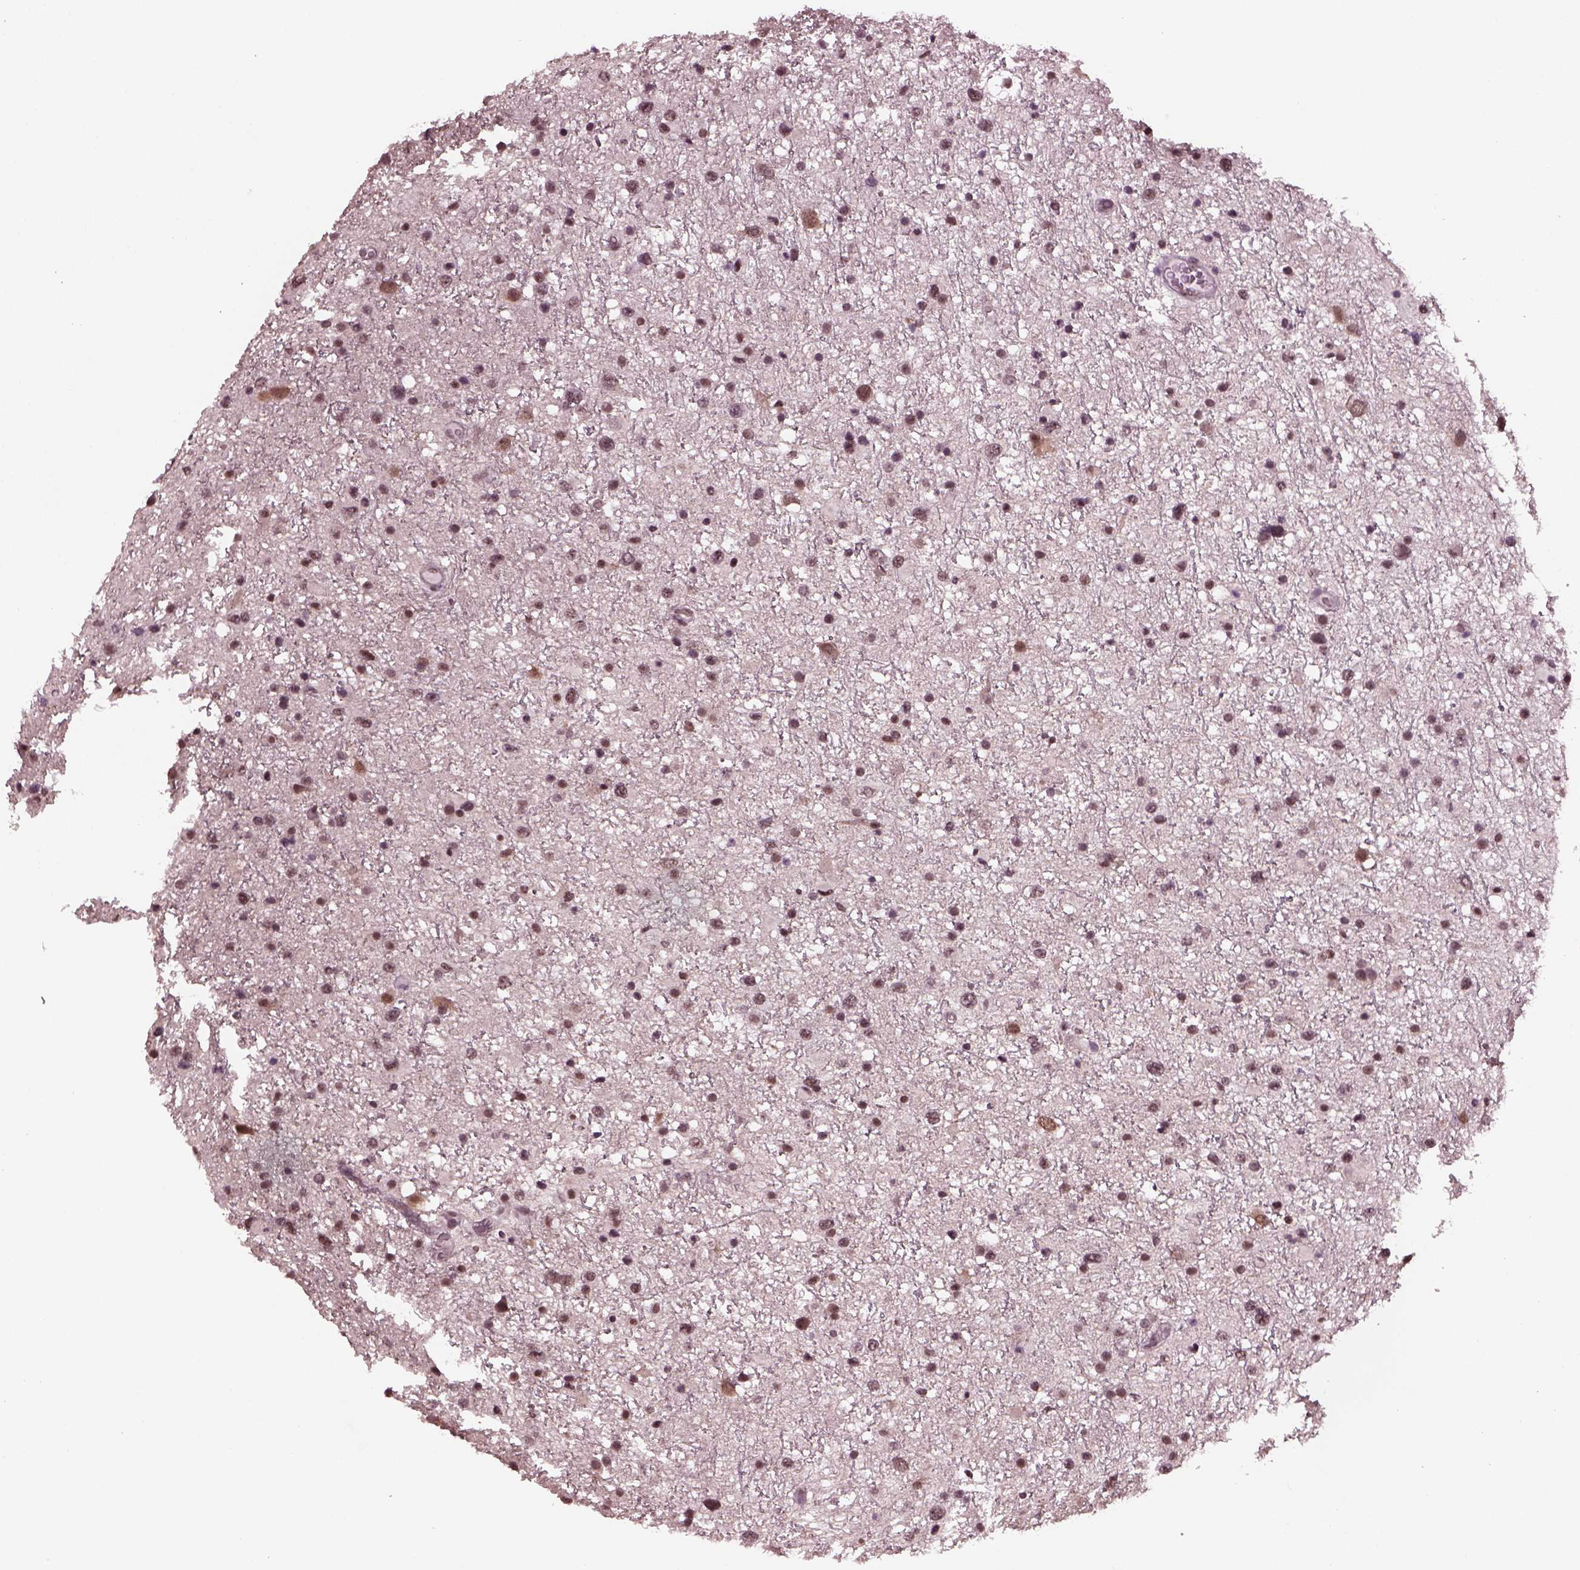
{"staining": {"intensity": "weak", "quantity": ">75%", "location": "nuclear"}, "tissue": "glioma", "cell_type": "Tumor cells", "image_type": "cancer", "snomed": [{"axis": "morphology", "description": "Glioma, malignant, Low grade"}, {"axis": "topography", "description": "Brain"}], "caption": "Protein expression analysis of glioma displays weak nuclear staining in about >75% of tumor cells.", "gene": "RUVBL2", "patient": {"sex": "female", "age": 32}}